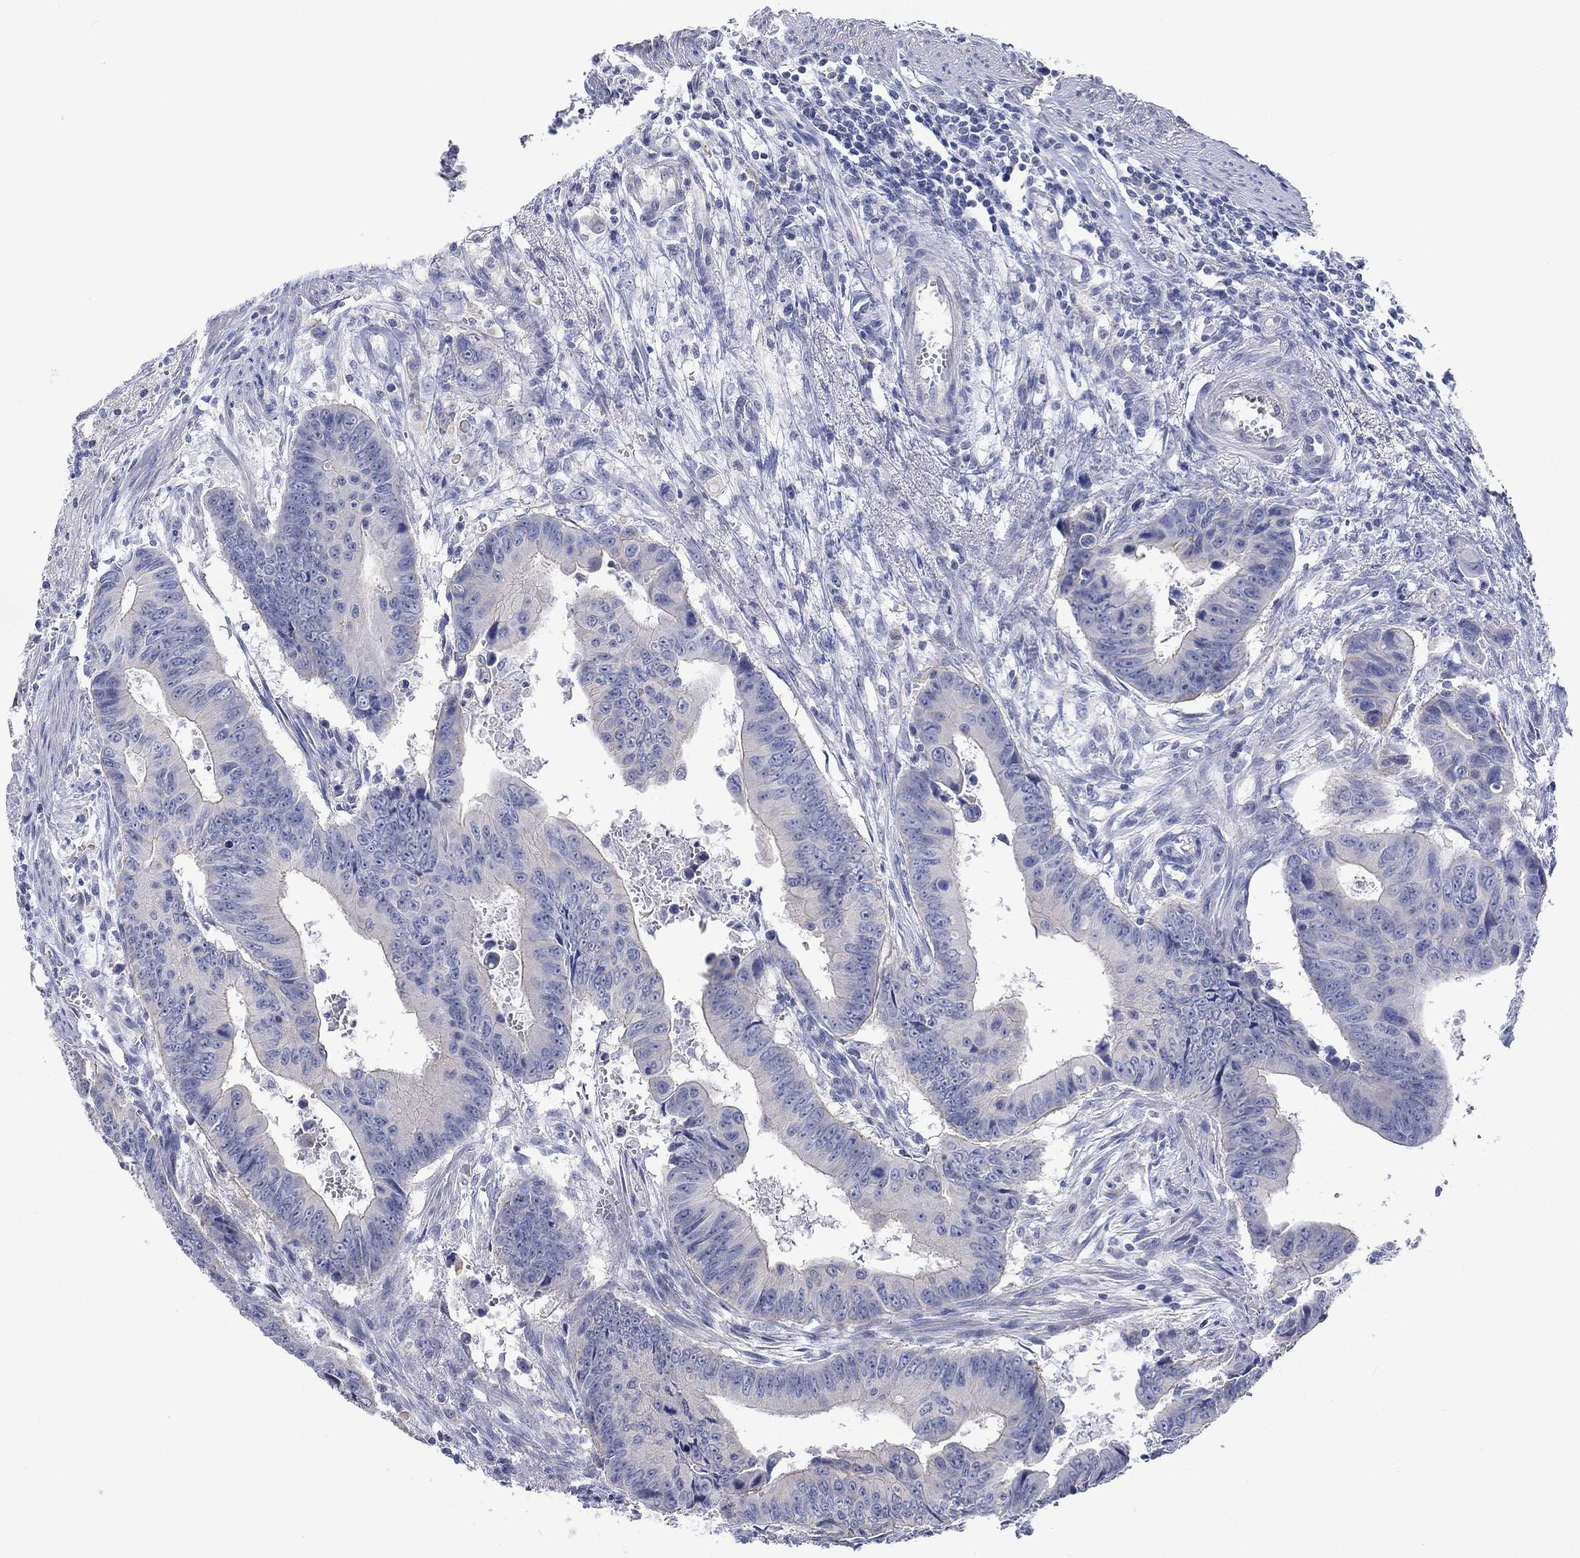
{"staining": {"intensity": "weak", "quantity": "<25%", "location": "cytoplasmic/membranous"}, "tissue": "colorectal cancer", "cell_type": "Tumor cells", "image_type": "cancer", "snomed": [{"axis": "morphology", "description": "Adenocarcinoma, NOS"}, {"axis": "topography", "description": "Colon"}], "caption": "This is an immunohistochemistry histopathology image of colorectal adenocarcinoma. There is no positivity in tumor cells.", "gene": "AGRP", "patient": {"sex": "female", "age": 87}}